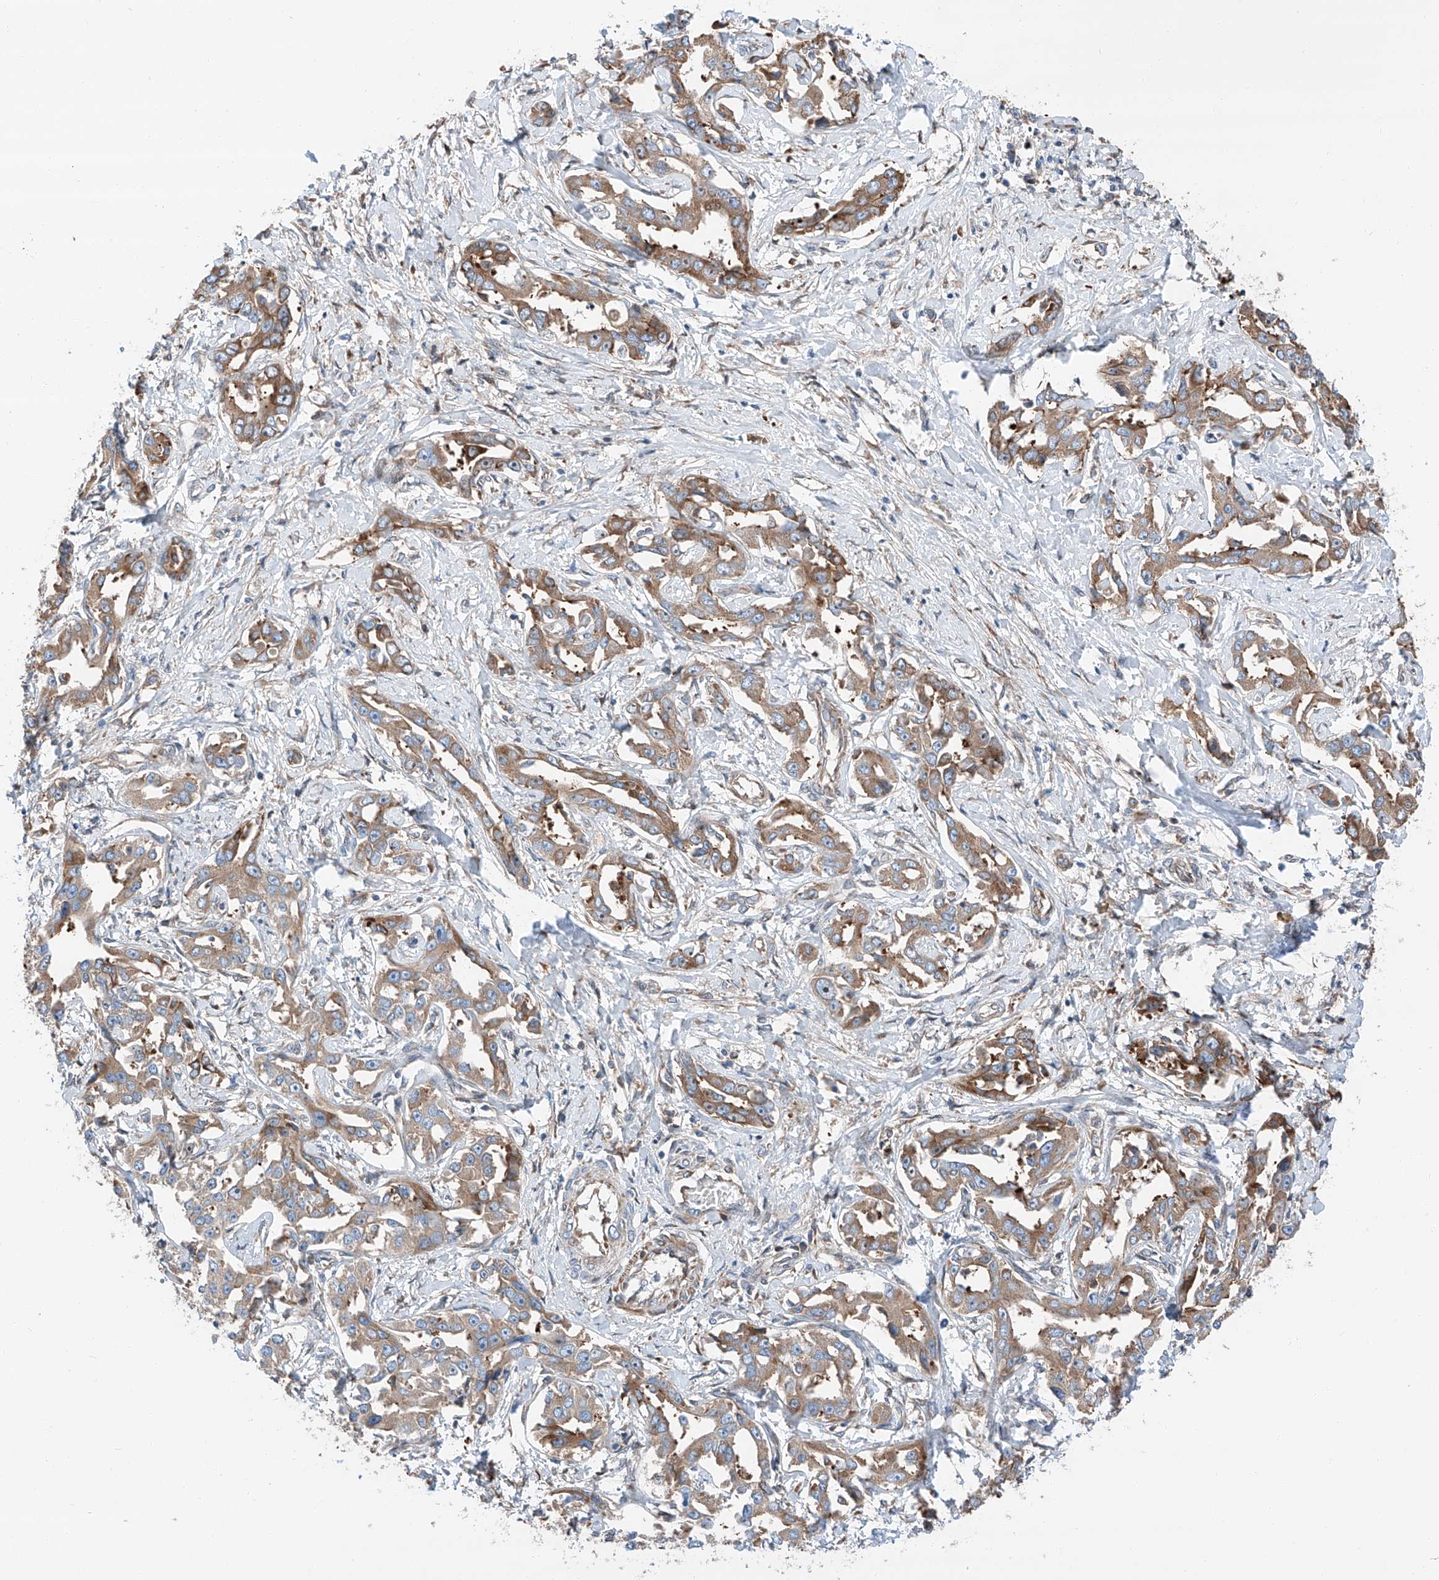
{"staining": {"intensity": "moderate", "quantity": ">75%", "location": "cytoplasmic/membranous"}, "tissue": "liver cancer", "cell_type": "Tumor cells", "image_type": "cancer", "snomed": [{"axis": "morphology", "description": "Cholangiocarcinoma"}, {"axis": "topography", "description": "Liver"}], "caption": "Liver cholangiocarcinoma tissue exhibits moderate cytoplasmic/membranous positivity in about >75% of tumor cells Using DAB (3,3'-diaminobenzidine) (brown) and hematoxylin (blue) stains, captured at high magnification using brightfield microscopy.", "gene": "ZC3H15", "patient": {"sex": "male", "age": 59}}